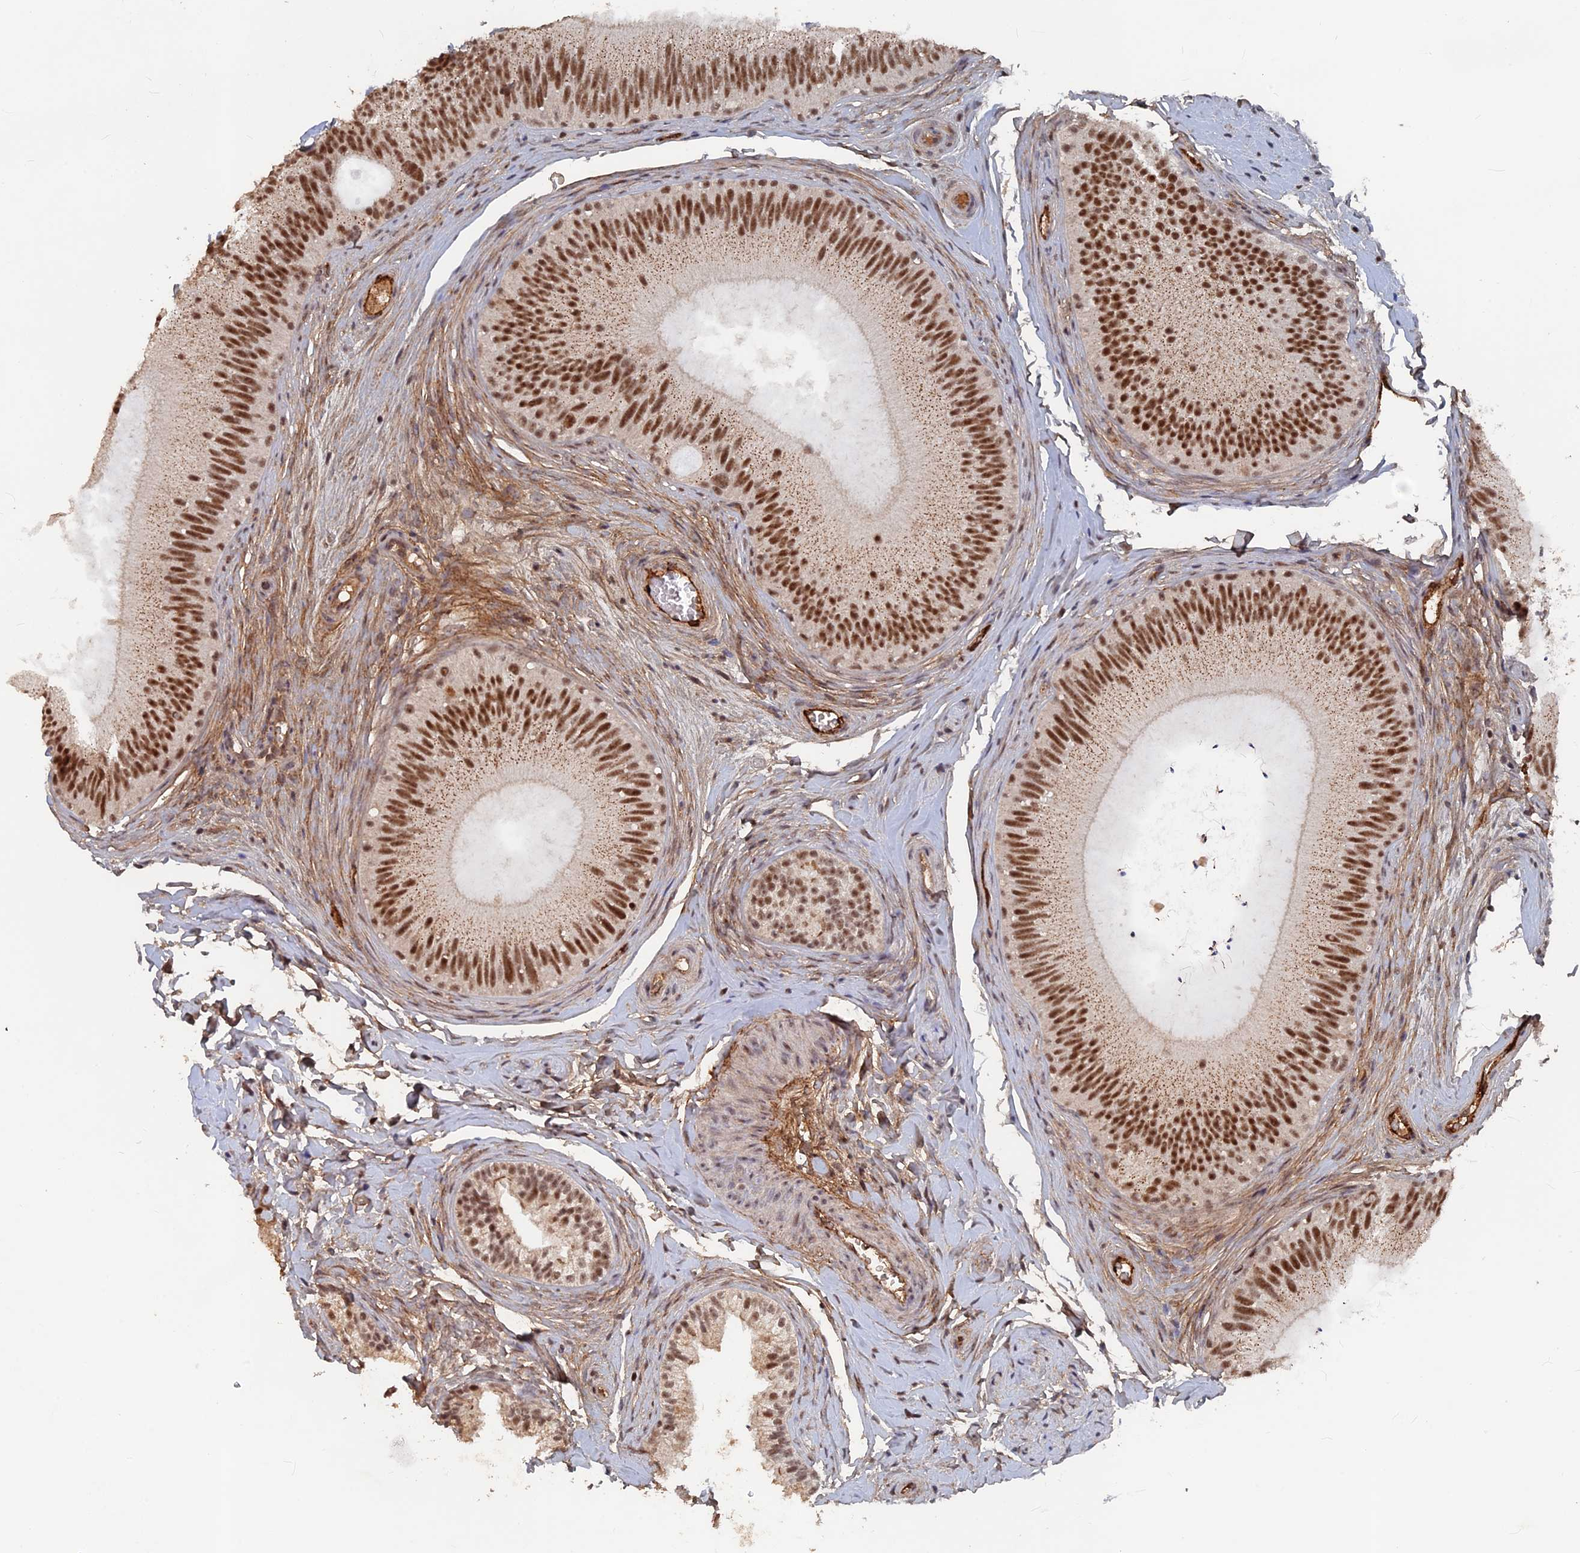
{"staining": {"intensity": "strong", "quantity": "25%-75%", "location": "cytoplasmic/membranous,nuclear"}, "tissue": "epididymis", "cell_type": "Glandular cells", "image_type": "normal", "snomed": [{"axis": "morphology", "description": "Normal tissue, NOS"}, {"axis": "topography", "description": "Epididymis"}], "caption": "Immunohistochemistry (IHC) (DAB) staining of normal epididymis displays strong cytoplasmic/membranous,nuclear protein expression in approximately 25%-75% of glandular cells.", "gene": "SH3D21", "patient": {"sex": "male", "age": 45}}